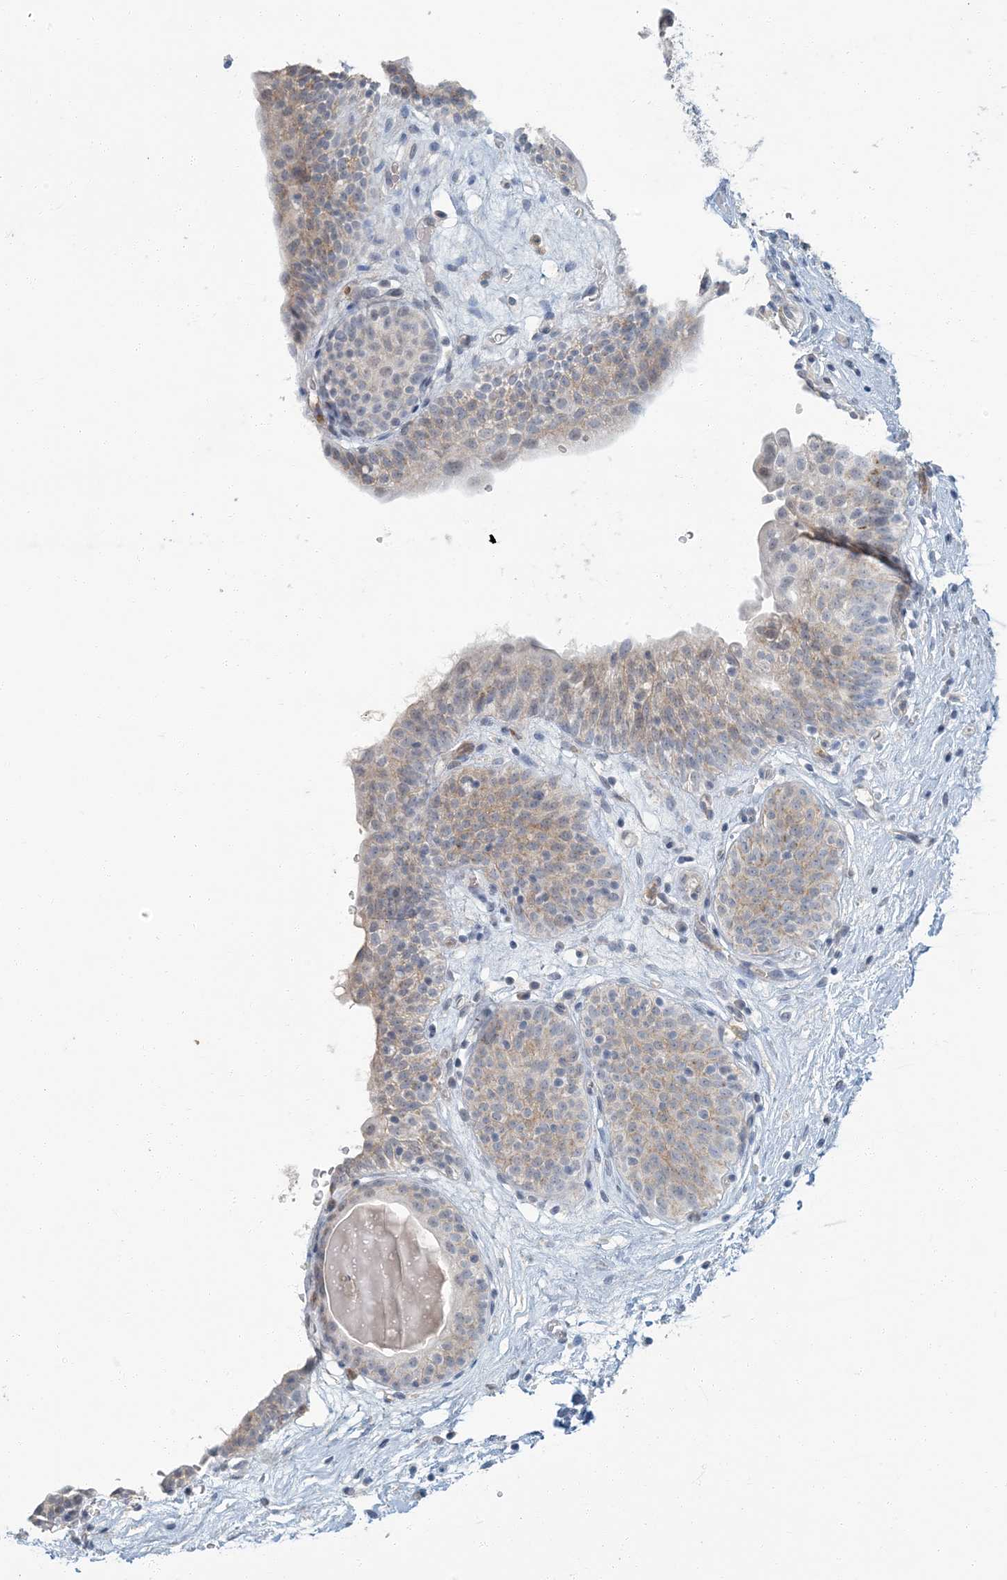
{"staining": {"intensity": "weak", "quantity": "25%-75%", "location": "cytoplasmic/membranous,nuclear"}, "tissue": "urinary bladder", "cell_type": "Urothelial cells", "image_type": "normal", "snomed": [{"axis": "morphology", "description": "Normal tissue, NOS"}, {"axis": "topography", "description": "Urinary bladder"}], "caption": "This micrograph reveals immunohistochemistry (IHC) staining of unremarkable human urinary bladder, with low weak cytoplasmic/membranous,nuclear expression in about 25%-75% of urothelial cells.", "gene": "EPHA4", "patient": {"sex": "male", "age": 83}}